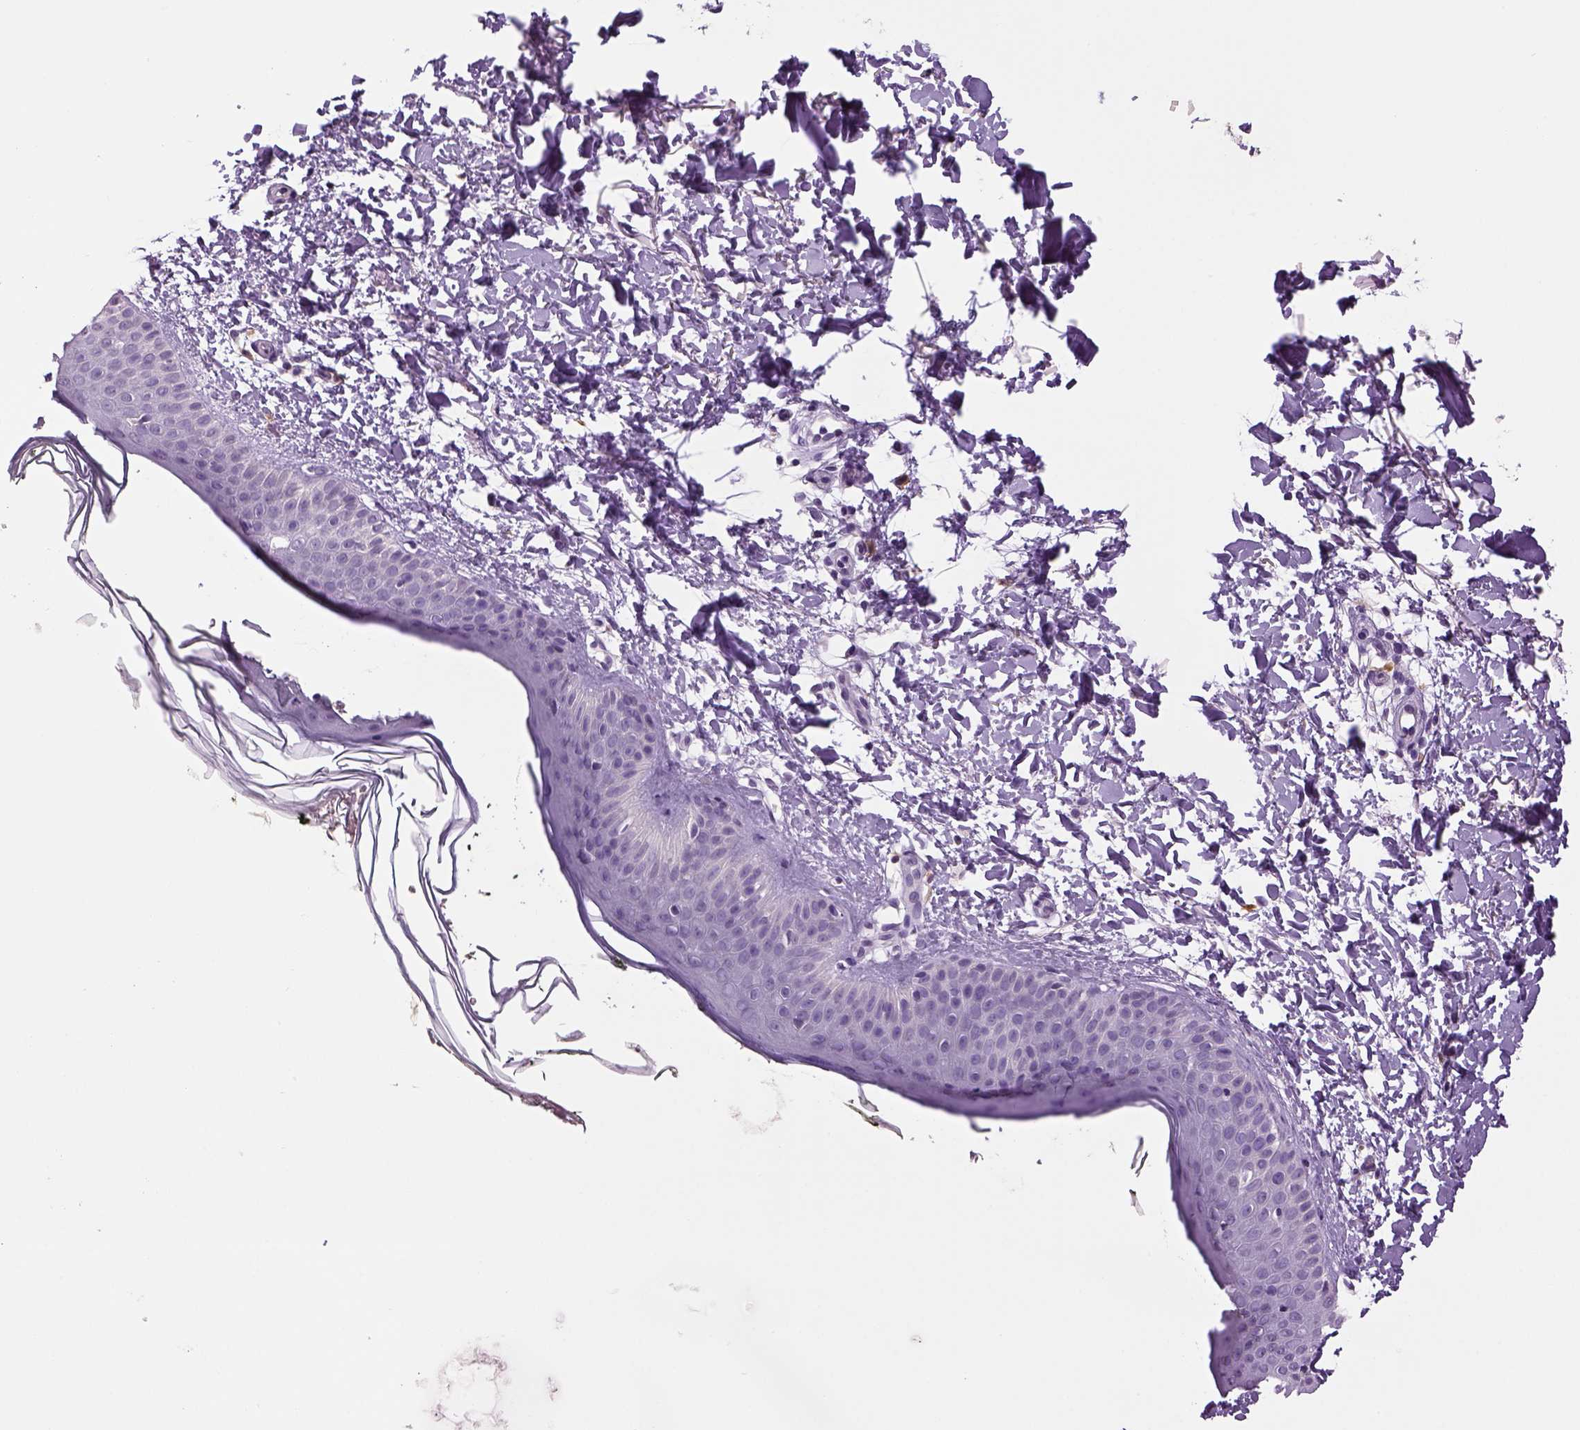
{"staining": {"intensity": "negative", "quantity": "none", "location": "none"}, "tissue": "skin", "cell_type": "Fibroblasts", "image_type": "normal", "snomed": [{"axis": "morphology", "description": "Normal tissue, NOS"}, {"axis": "topography", "description": "Skin"}], "caption": "IHC micrograph of normal skin: skin stained with DAB demonstrates no significant protein positivity in fibroblasts. Brightfield microscopy of IHC stained with DAB (brown) and hematoxylin (blue), captured at high magnification.", "gene": "DBH", "patient": {"sex": "female", "age": 62}}